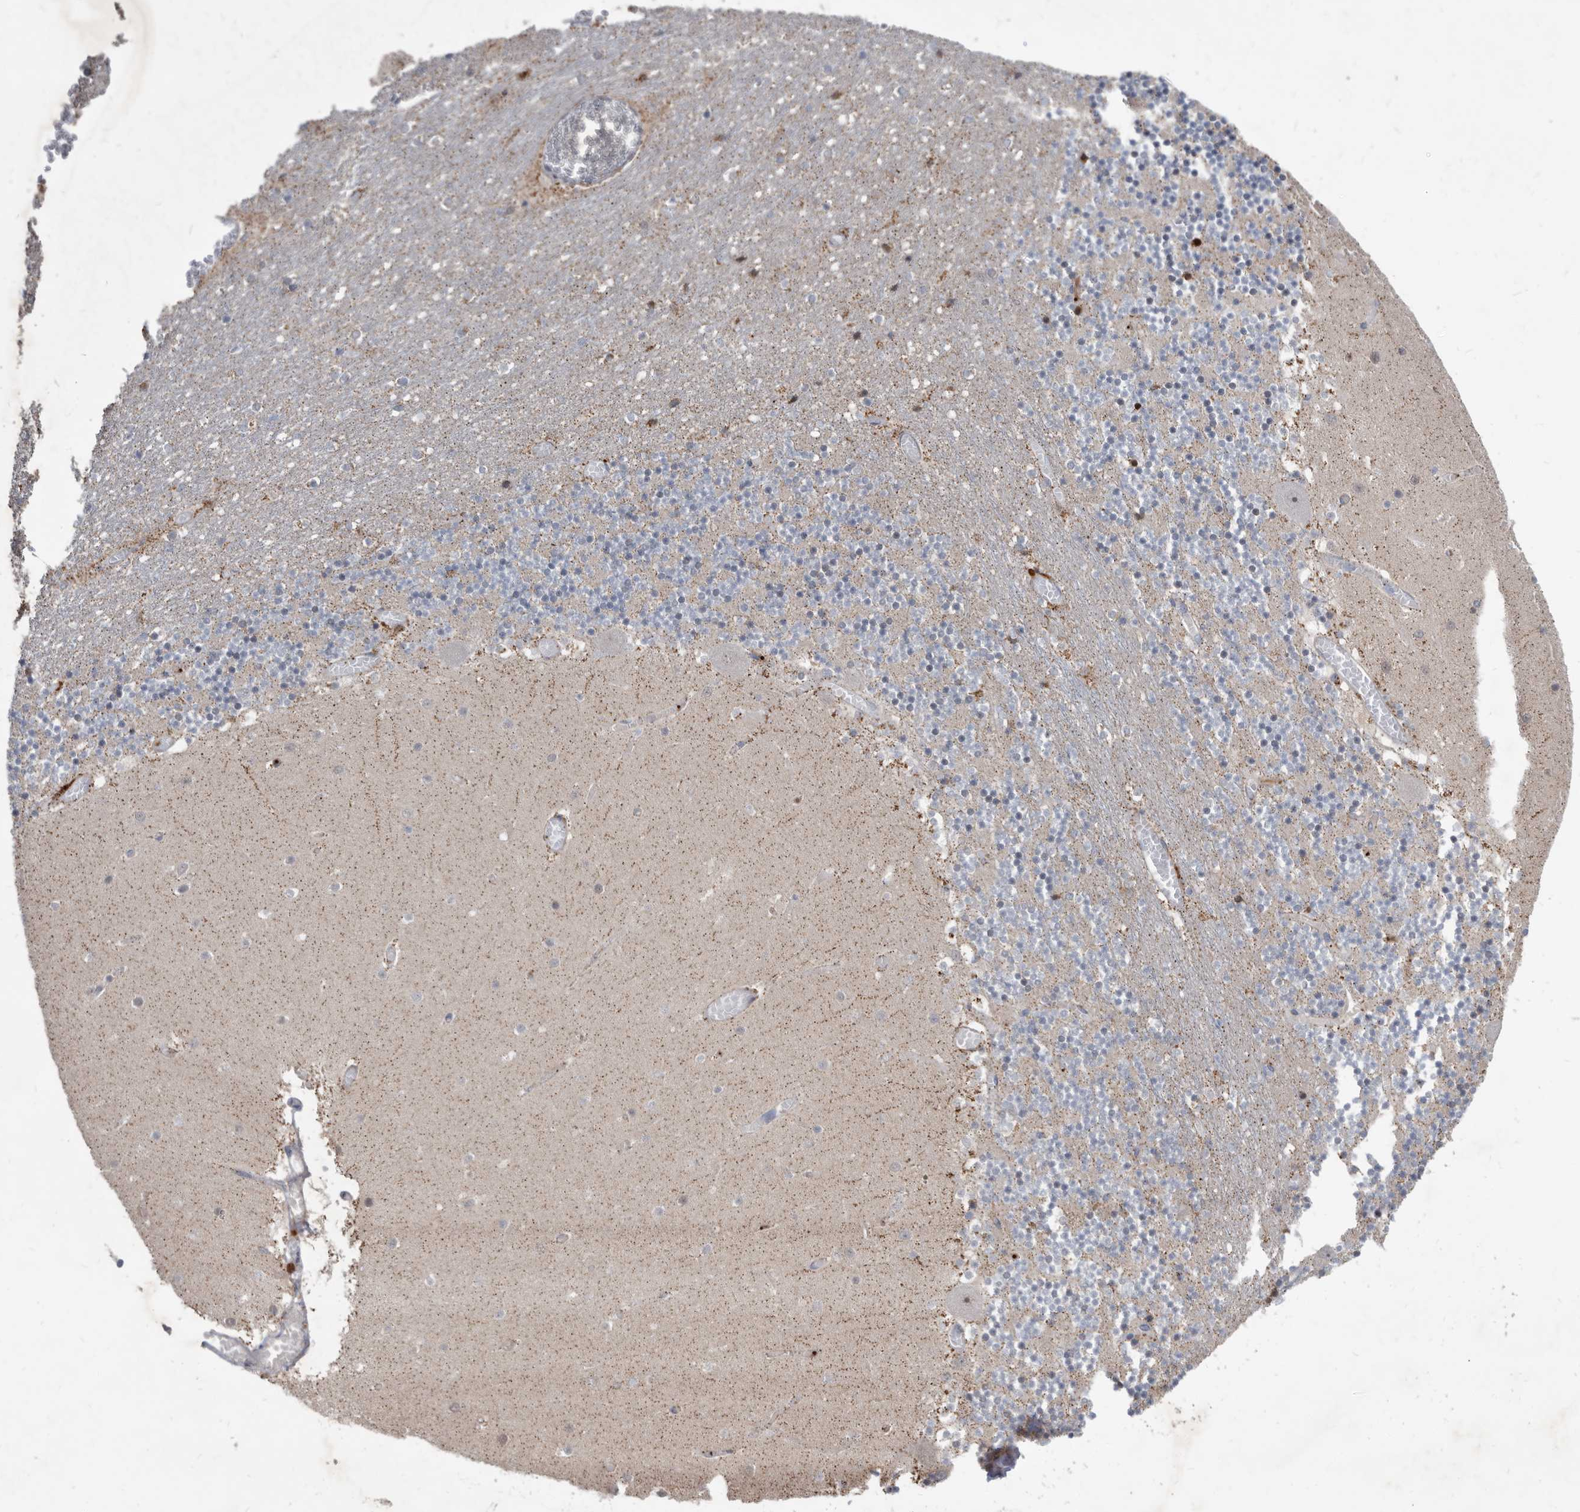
{"staining": {"intensity": "negative", "quantity": "none", "location": "none"}, "tissue": "cerebellum", "cell_type": "Cells in granular layer", "image_type": "normal", "snomed": [{"axis": "morphology", "description": "Normal tissue, NOS"}, {"axis": "topography", "description": "Cerebellum"}], "caption": "Histopathology image shows no protein staining in cells in granular layer of normal cerebellum. Brightfield microscopy of immunohistochemistry (IHC) stained with DAB (3,3'-diaminobenzidine) (brown) and hematoxylin (blue), captured at high magnification.", "gene": "PI15", "patient": {"sex": "female", "age": 28}}